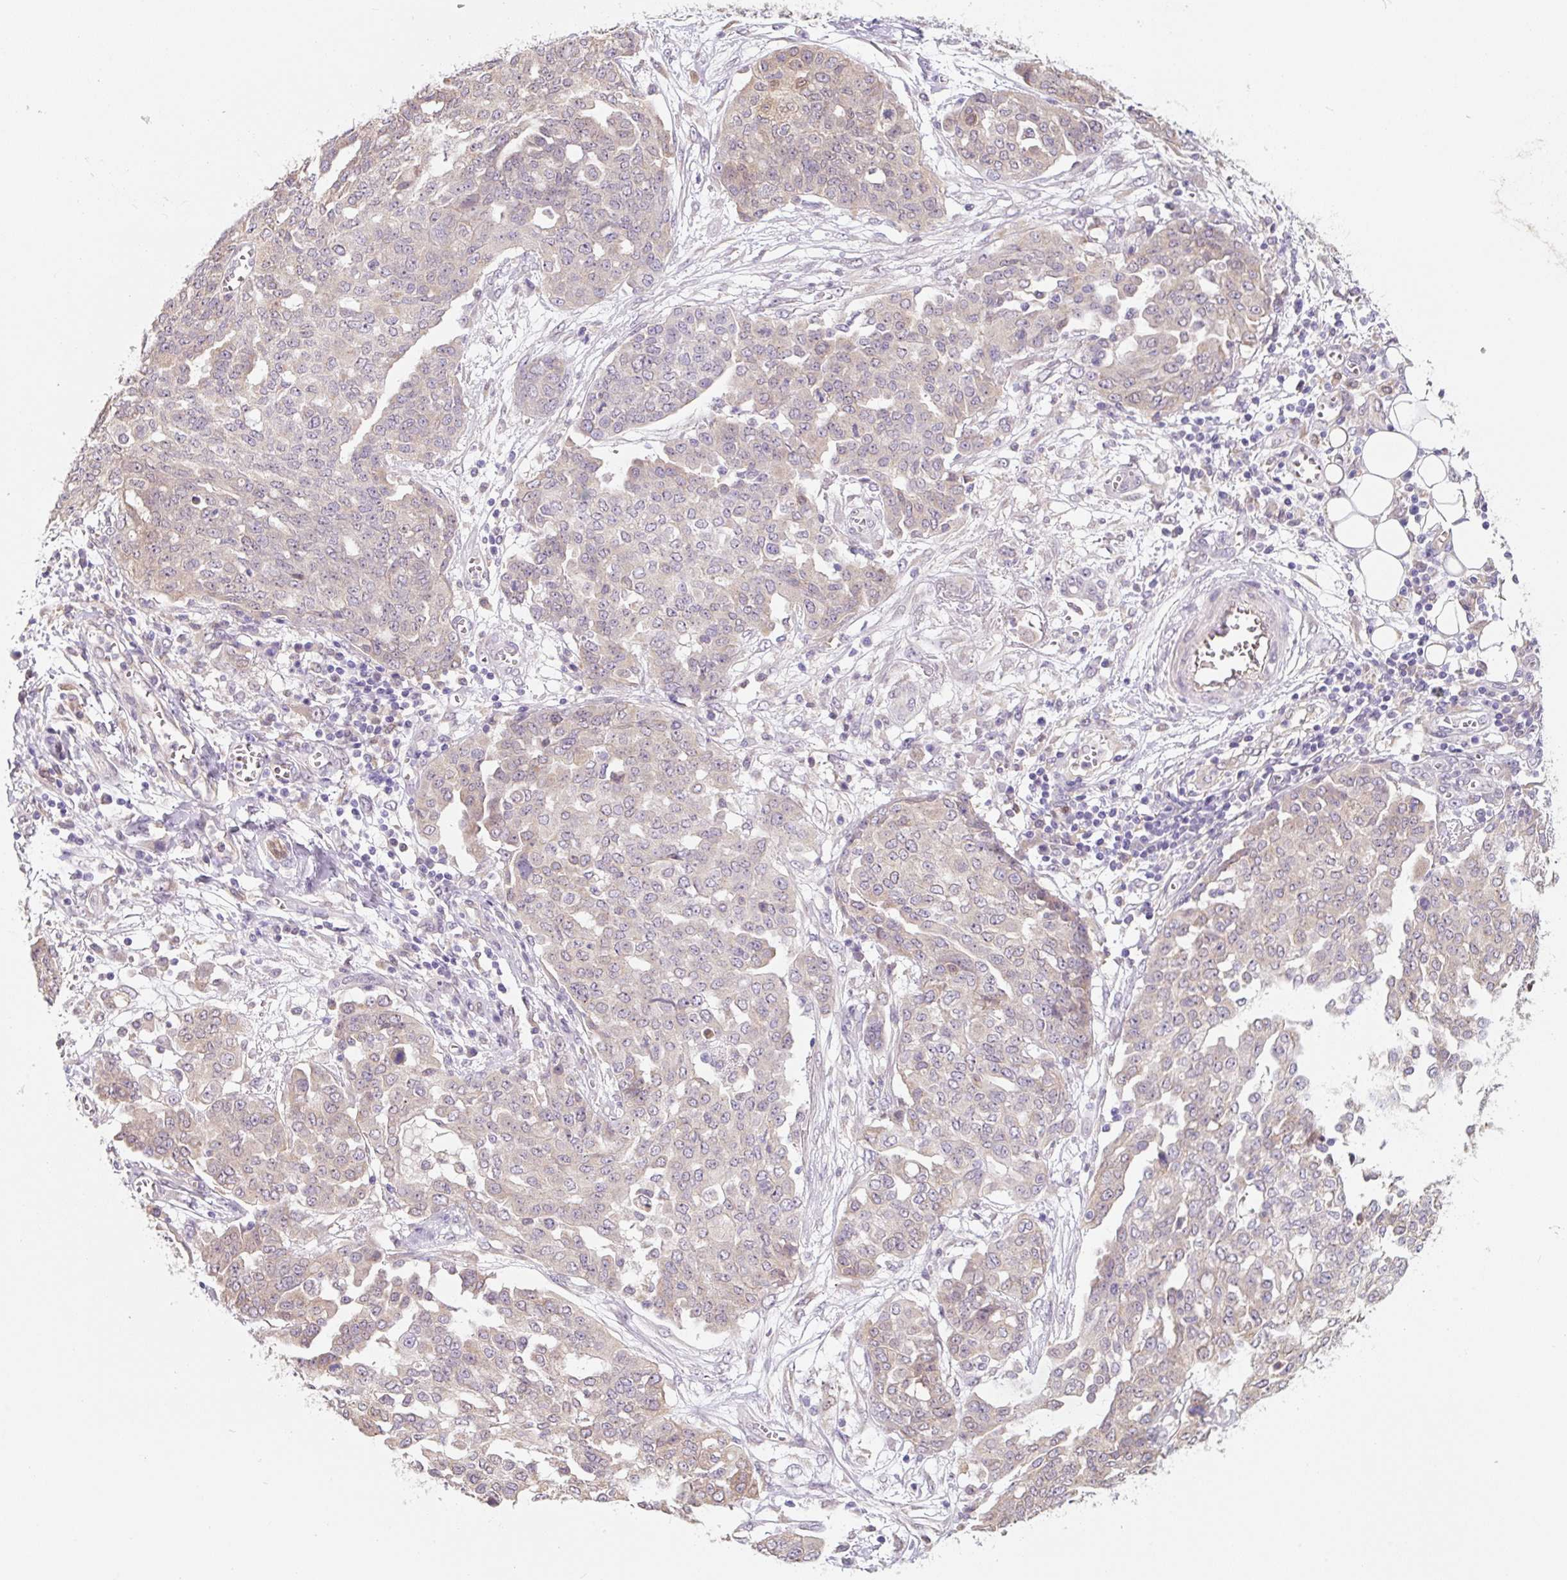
{"staining": {"intensity": "weak", "quantity": "<25%", "location": "cytoplasmic/membranous"}, "tissue": "ovarian cancer", "cell_type": "Tumor cells", "image_type": "cancer", "snomed": [{"axis": "morphology", "description": "Cystadenocarcinoma, serous, NOS"}, {"axis": "topography", "description": "Soft tissue"}, {"axis": "topography", "description": "Ovary"}], "caption": "Tumor cells are negative for protein expression in human ovarian cancer.", "gene": "ASRGL1", "patient": {"sex": "female", "age": 57}}